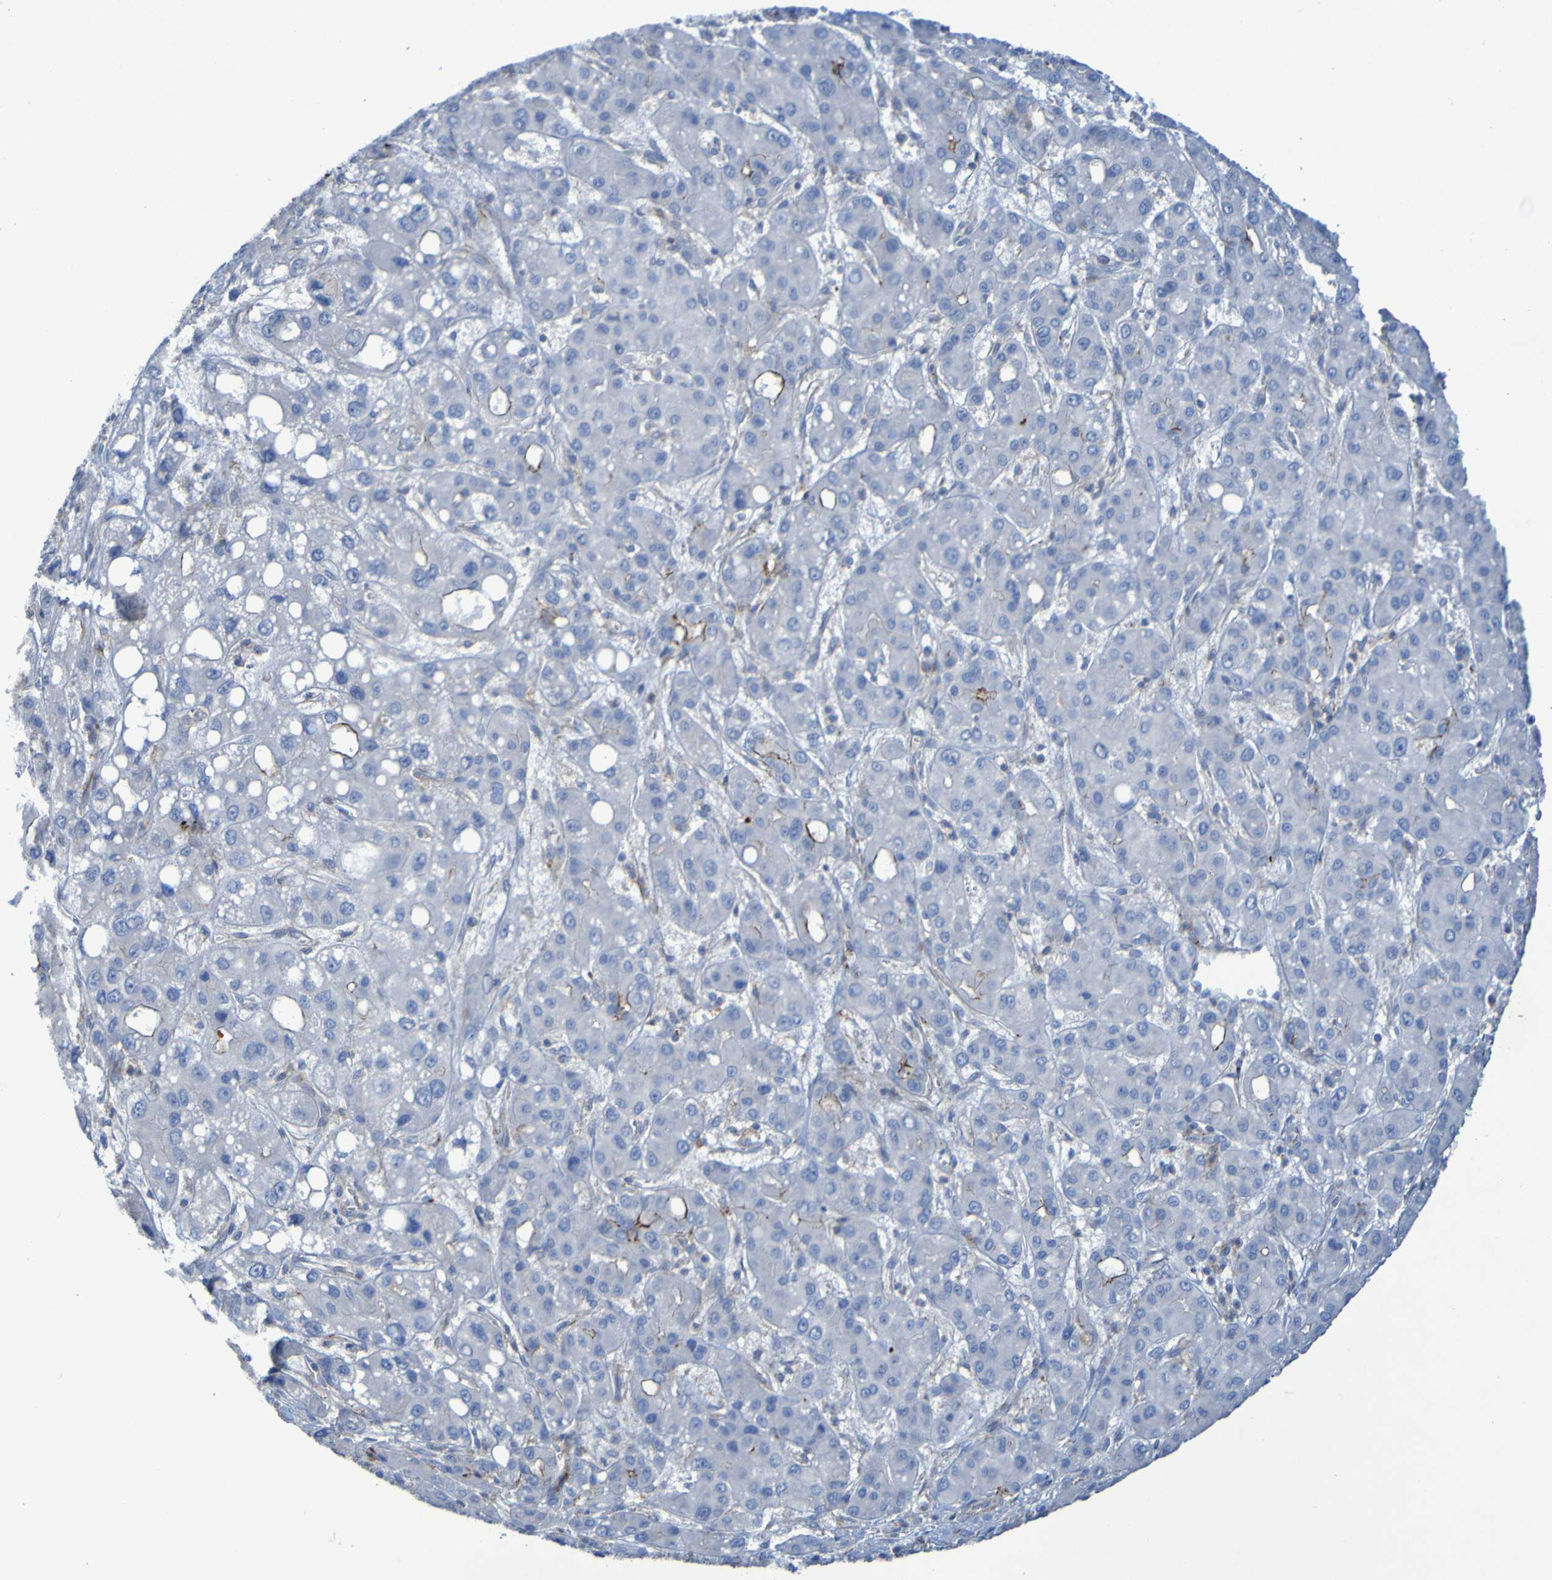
{"staining": {"intensity": "negative", "quantity": "none", "location": "none"}, "tissue": "liver cancer", "cell_type": "Tumor cells", "image_type": "cancer", "snomed": [{"axis": "morphology", "description": "Carcinoma, Hepatocellular, NOS"}, {"axis": "topography", "description": "Liver"}], "caption": "High magnification brightfield microscopy of liver cancer (hepatocellular carcinoma) stained with DAB (3,3'-diaminobenzidine) (brown) and counterstained with hematoxylin (blue): tumor cells show no significant positivity. (DAB immunohistochemistry (IHC) with hematoxylin counter stain).", "gene": "RNF182", "patient": {"sex": "male", "age": 55}}